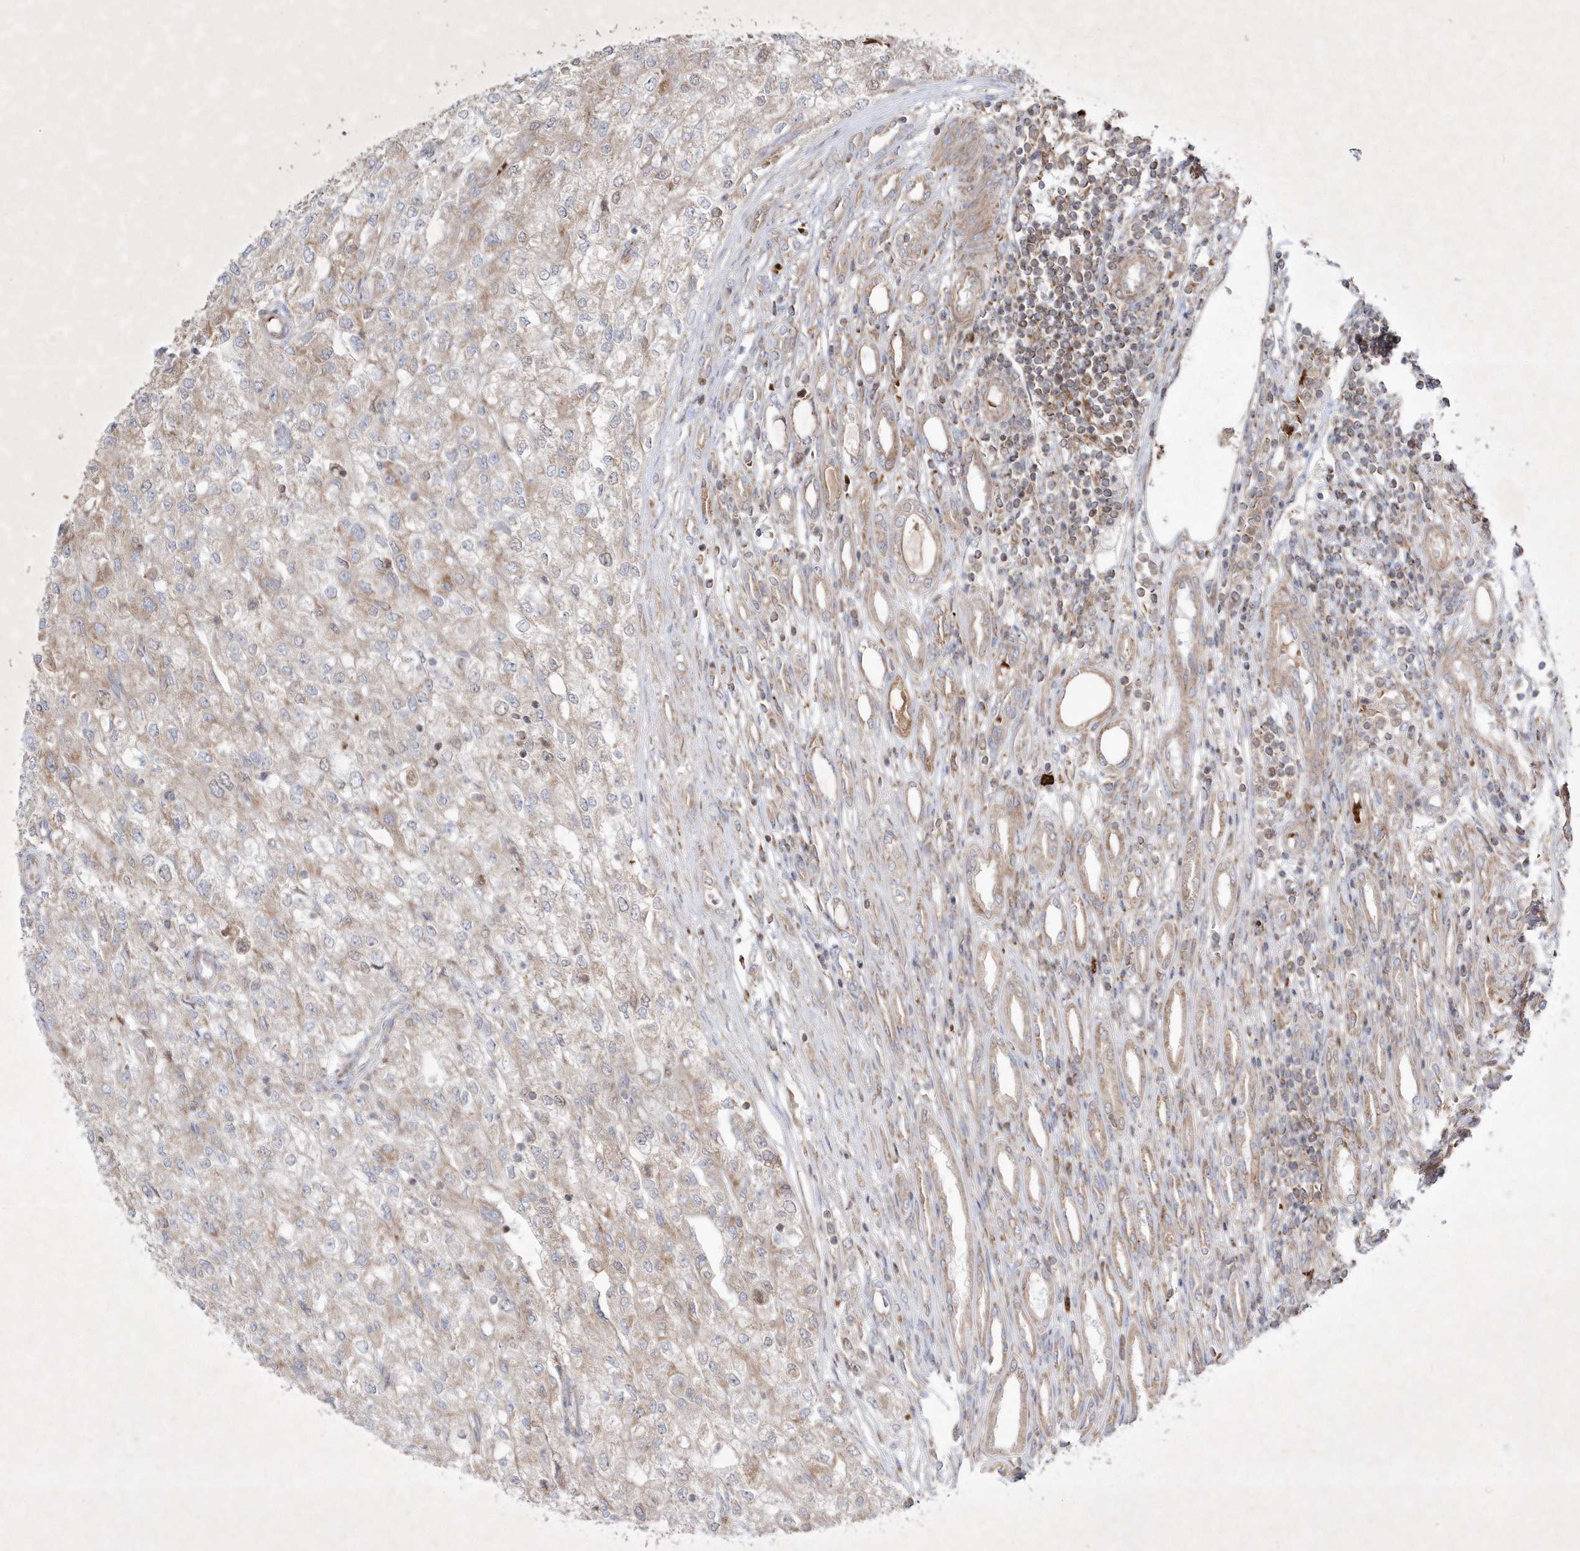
{"staining": {"intensity": "weak", "quantity": "25%-75%", "location": "cytoplasmic/membranous"}, "tissue": "renal cancer", "cell_type": "Tumor cells", "image_type": "cancer", "snomed": [{"axis": "morphology", "description": "Adenocarcinoma, NOS"}, {"axis": "topography", "description": "Kidney"}], "caption": "Protein staining of renal cancer (adenocarcinoma) tissue reveals weak cytoplasmic/membranous staining in about 25%-75% of tumor cells.", "gene": "OPA1", "patient": {"sex": "female", "age": 54}}